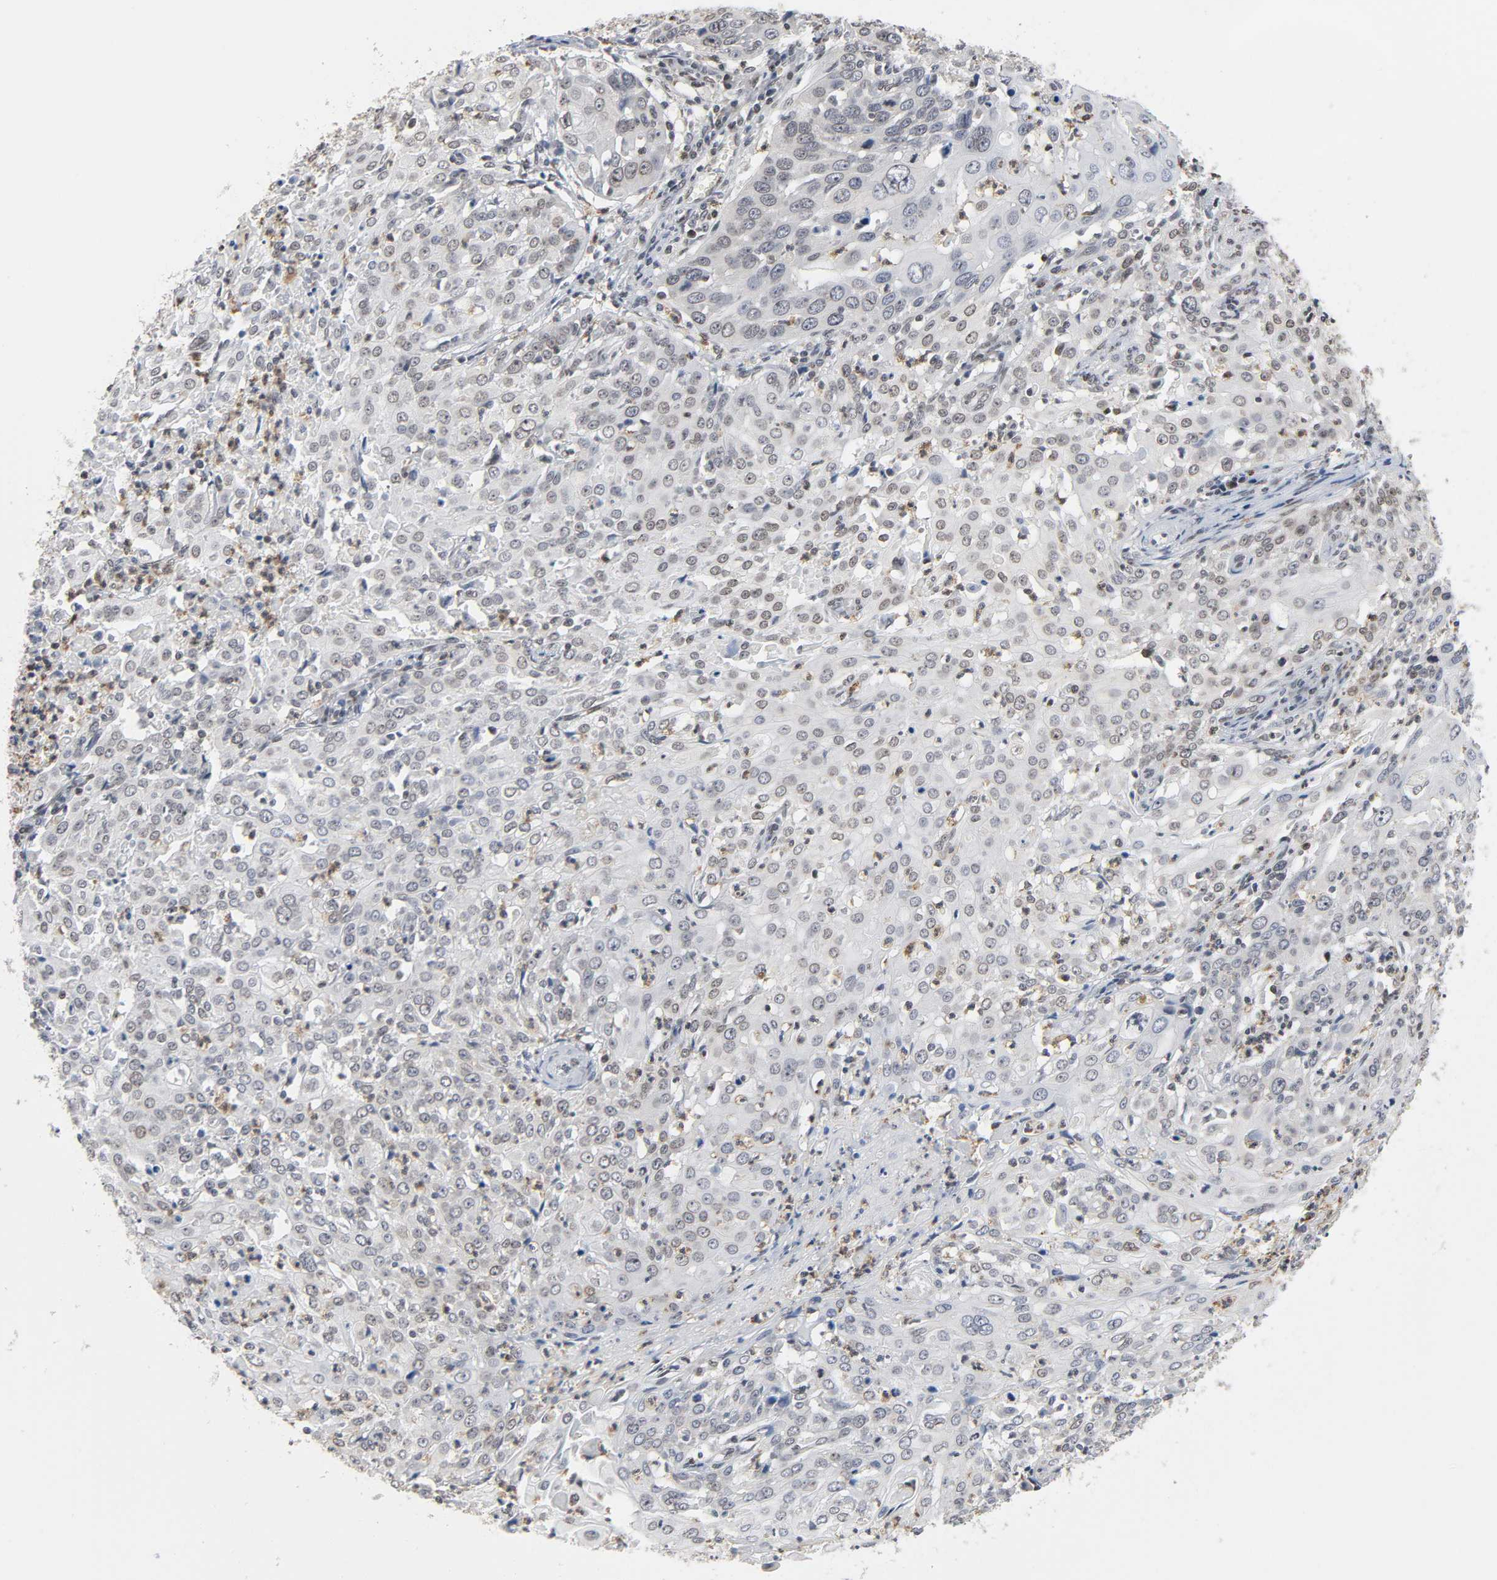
{"staining": {"intensity": "weak", "quantity": "25%-75%", "location": "cytoplasmic/membranous,nuclear"}, "tissue": "cervical cancer", "cell_type": "Tumor cells", "image_type": "cancer", "snomed": [{"axis": "morphology", "description": "Squamous cell carcinoma, NOS"}, {"axis": "topography", "description": "Cervix"}], "caption": "DAB immunohistochemical staining of cervical cancer demonstrates weak cytoplasmic/membranous and nuclear protein positivity in about 25%-75% of tumor cells.", "gene": "SUMO1", "patient": {"sex": "female", "age": 39}}